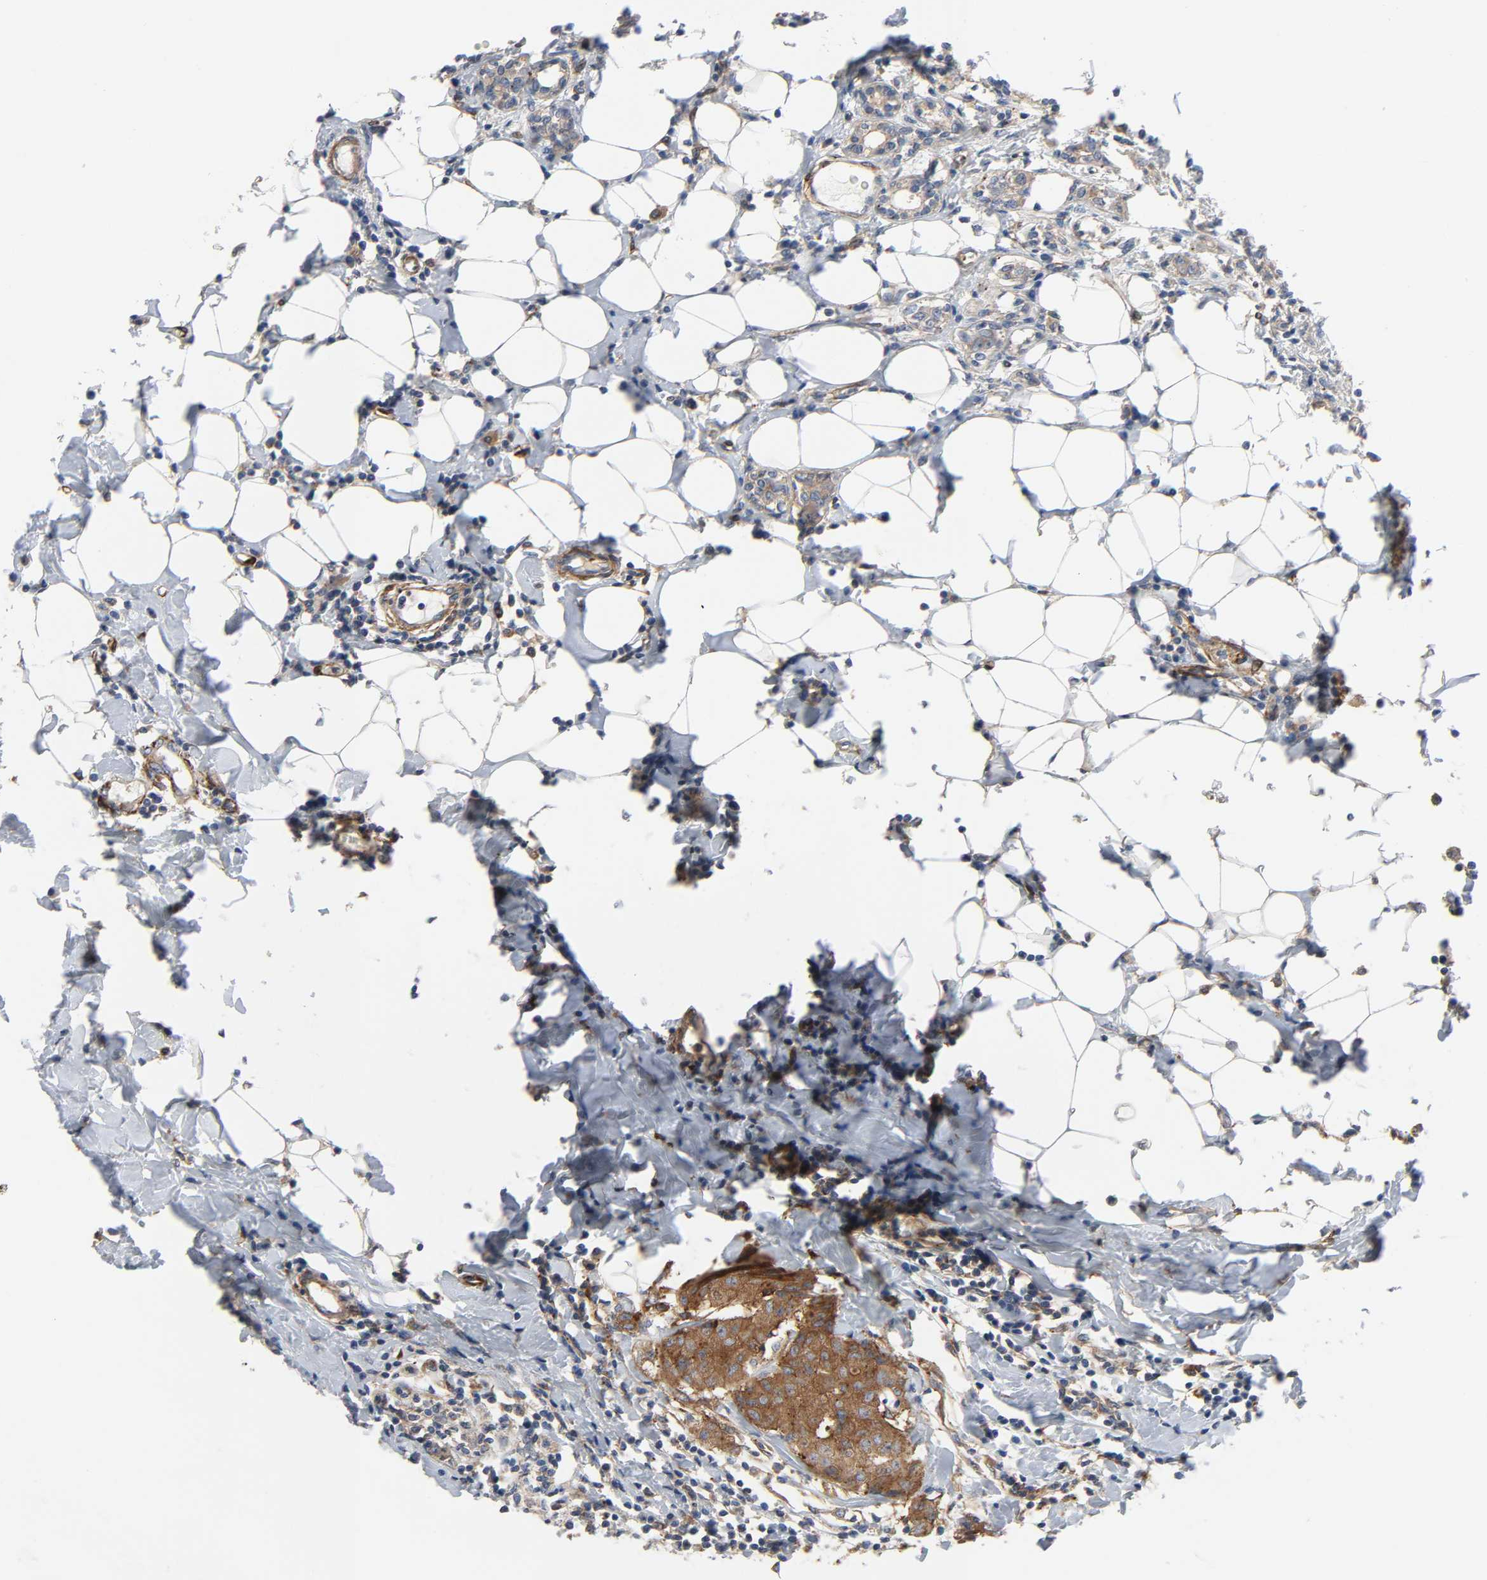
{"staining": {"intensity": "strong", "quantity": ">75%", "location": "cytoplasmic/membranous"}, "tissue": "breast cancer", "cell_type": "Tumor cells", "image_type": "cancer", "snomed": [{"axis": "morphology", "description": "Duct carcinoma"}, {"axis": "topography", "description": "Breast"}], "caption": "Infiltrating ductal carcinoma (breast) tissue displays strong cytoplasmic/membranous staining in about >75% of tumor cells (DAB IHC with brightfield microscopy, high magnification).", "gene": "ARHGAP1", "patient": {"sex": "female", "age": 40}}